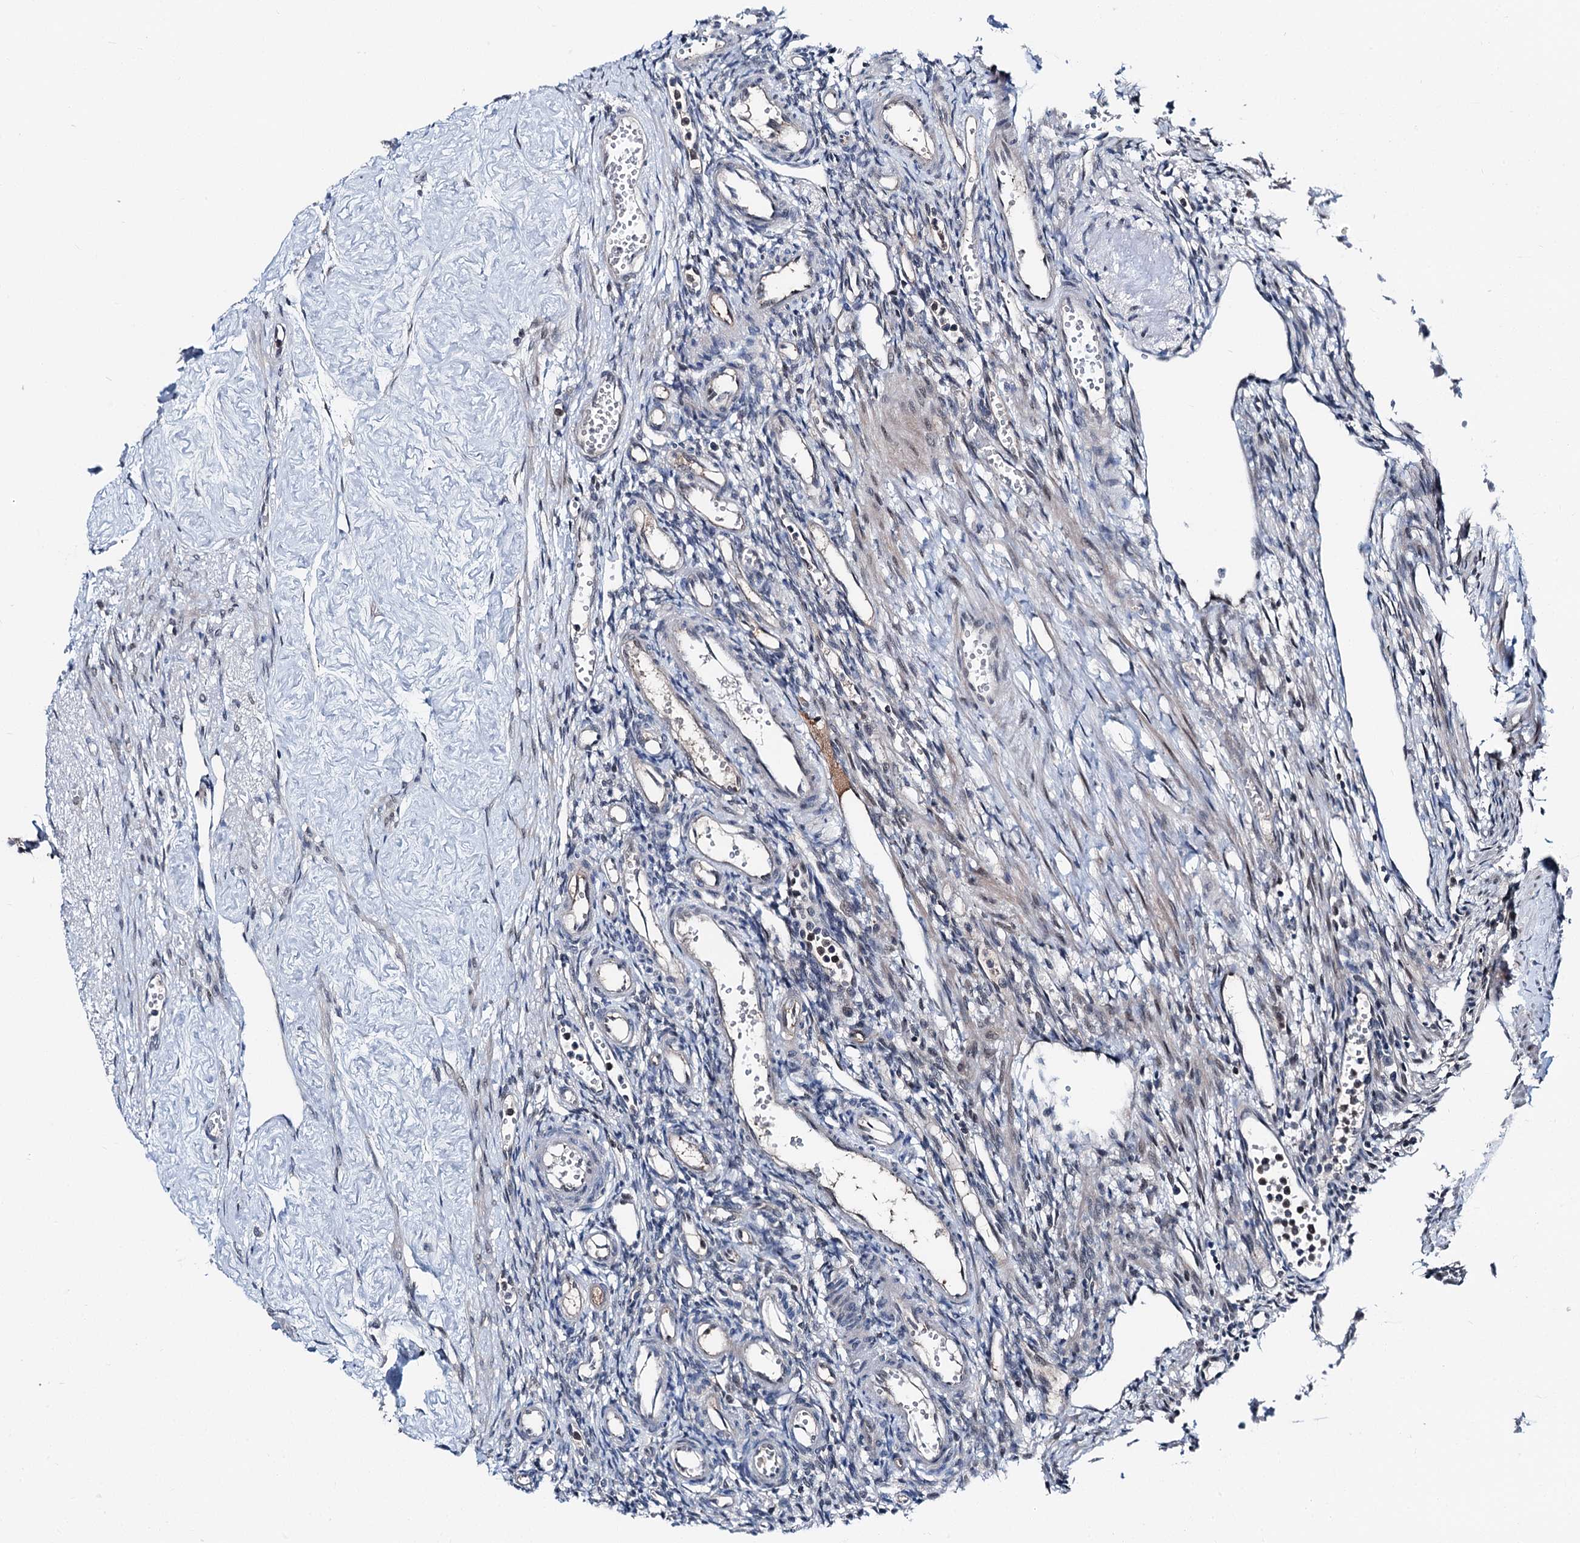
{"staining": {"intensity": "weak", "quantity": "<25%", "location": "cytoplasmic/membranous"}, "tissue": "ovary", "cell_type": "Ovarian stroma cells", "image_type": "normal", "snomed": [{"axis": "morphology", "description": "Normal tissue, NOS"}, {"axis": "morphology", "description": "Cyst, NOS"}, {"axis": "topography", "description": "Ovary"}], "caption": "Protein analysis of unremarkable ovary displays no significant staining in ovarian stroma cells.", "gene": "PSMD13", "patient": {"sex": "female", "age": 33}}